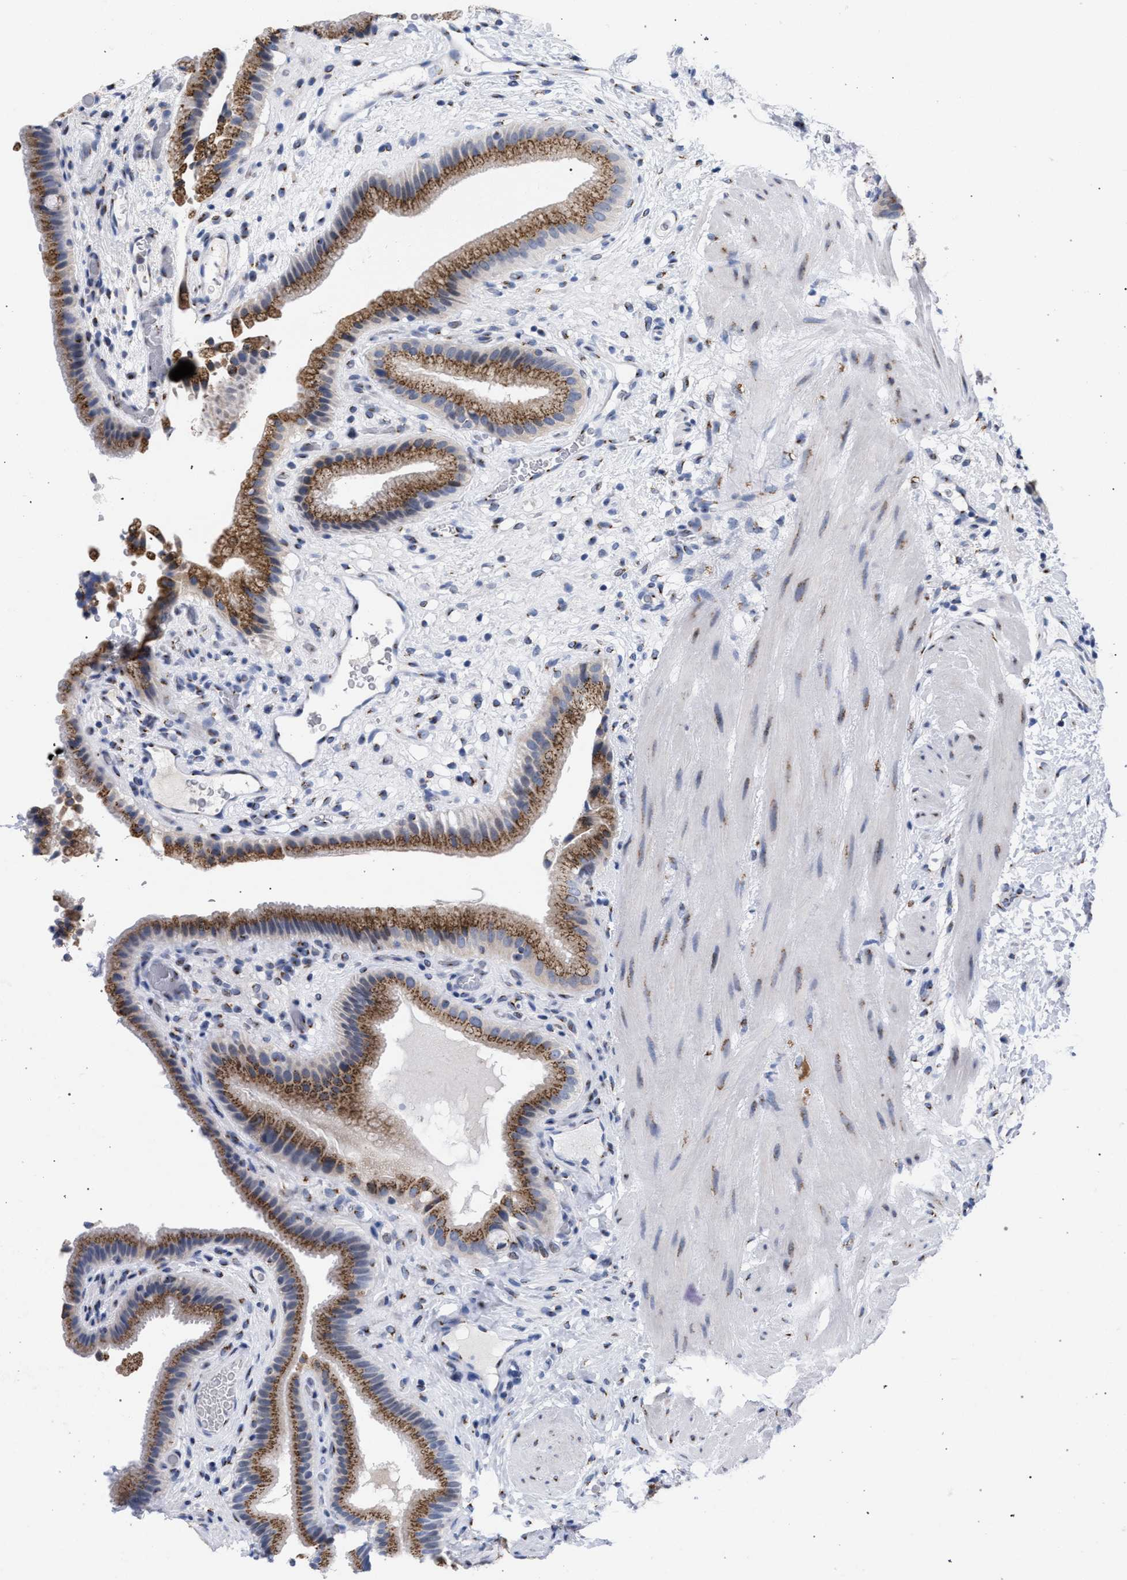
{"staining": {"intensity": "moderate", "quantity": ">75%", "location": "cytoplasmic/membranous"}, "tissue": "gallbladder", "cell_type": "Glandular cells", "image_type": "normal", "snomed": [{"axis": "morphology", "description": "Normal tissue, NOS"}, {"axis": "topography", "description": "Gallbladder"}], "caption": "Glandular cells demonstrate medium levels of moderate cytoplasmic/membranous expression in about >75% of cells in normal gallbladder. (Brightfield microscopy of DAB IHC at high magnification).", "gene": "GOLGA2", "patient": {"sex": "male", "age": 49}}